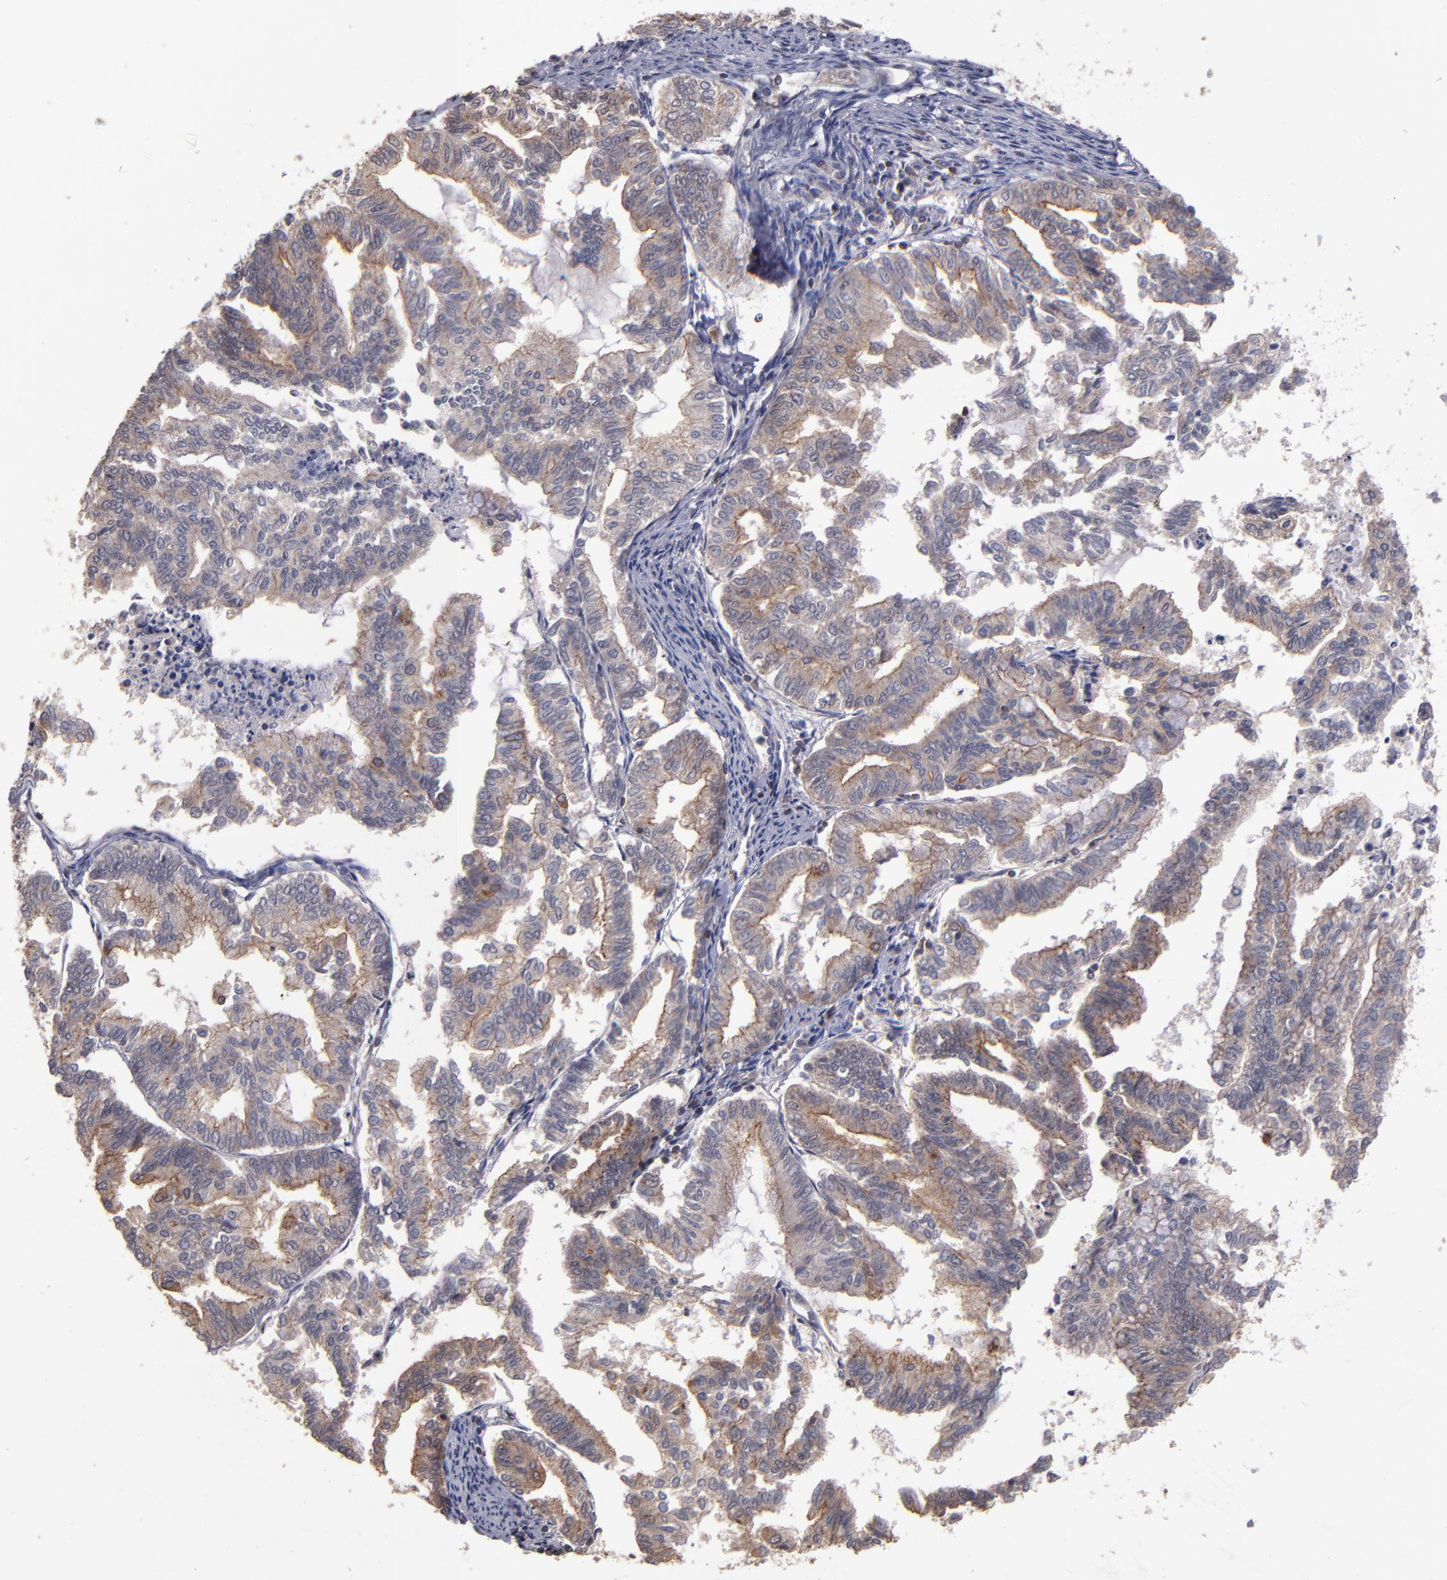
{"staining": {"intensity": "moderate", "quantity": ">75%", "location": "cytoplasmic/membranous"}, "tissue": "endometrial cancer", "cell_type": "Tumor cells", "image_type": "cancer", "snomed": [{"axis": "morphology", "description": "Adenocarcinoma, NOS"}, {"axis": "topography", "description": "Endometrium"}], "caption": "A medium amount of moderate cytoplasmic/membranous staining is appreciated in about >75% of tumor cells in endometrial cancer tissue.", "gene": "NF2", "patient": {"sex": "female", "age": 79}}